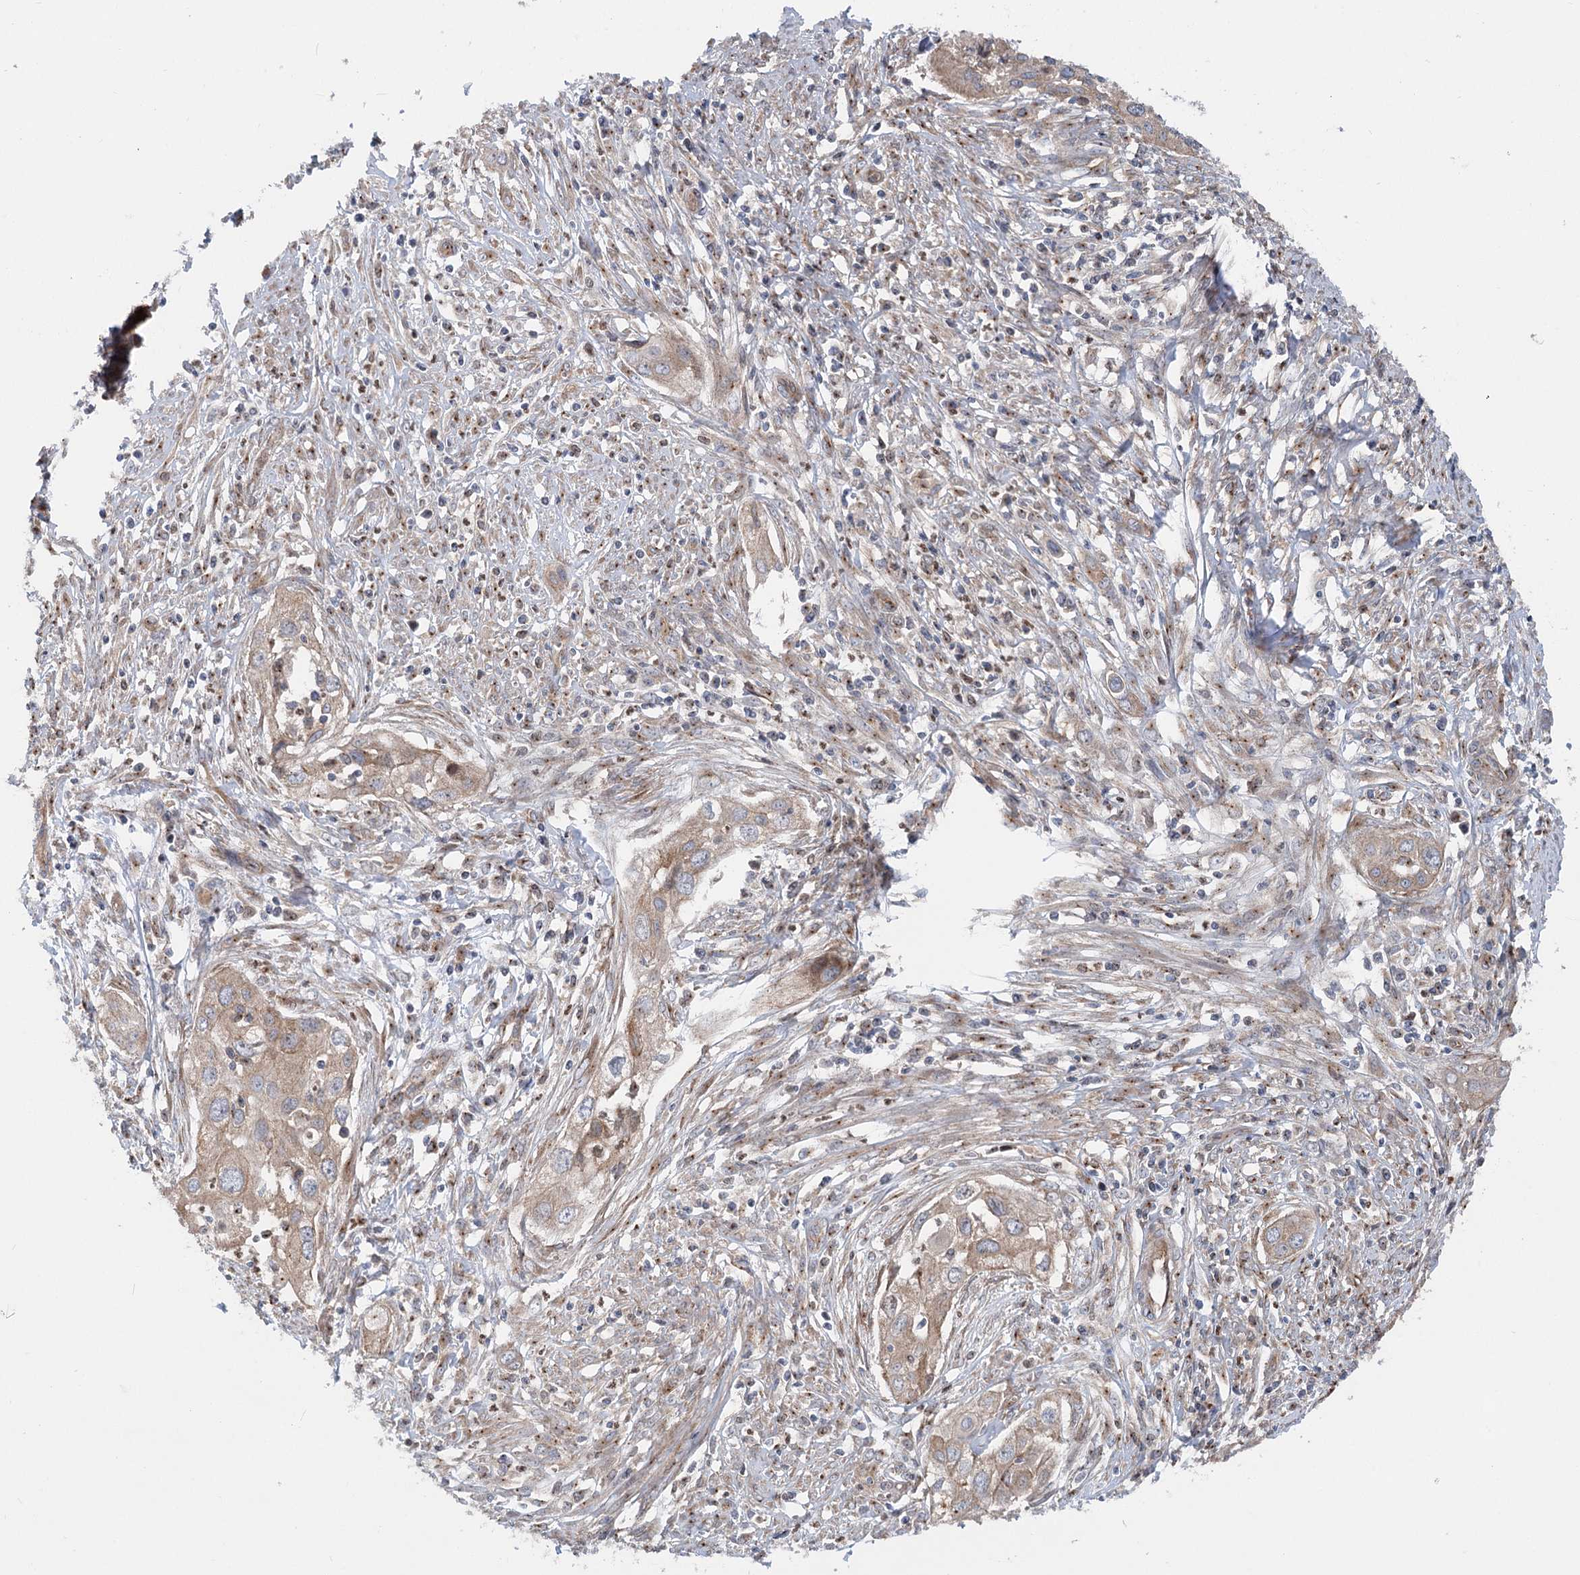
{"staining": {"intensity": "weak", "quantity": ">75%", "location": "cytoplasmic/membranous"}, "tissue": "cervical cancer", "cell_type": "Tumor cells", "image_type": "cancer", "snomed": [{"axis": "morphology", "description": "Squamous cell carcinoma, NOS"}, {"axis": "topography", "description": "Cervix"}], "caption": "Protein expression analysis of cervical squamous cell carcinoma displays weak cytoplasmic/membranous expression in about >75% of tumor cells. (Stains: DAB in brown, nuclei in blue, Microscopy: brightfield microscopy at high magnification).", "gene": "SCN11A", "patient": {"sex": "female", "age": 34}}